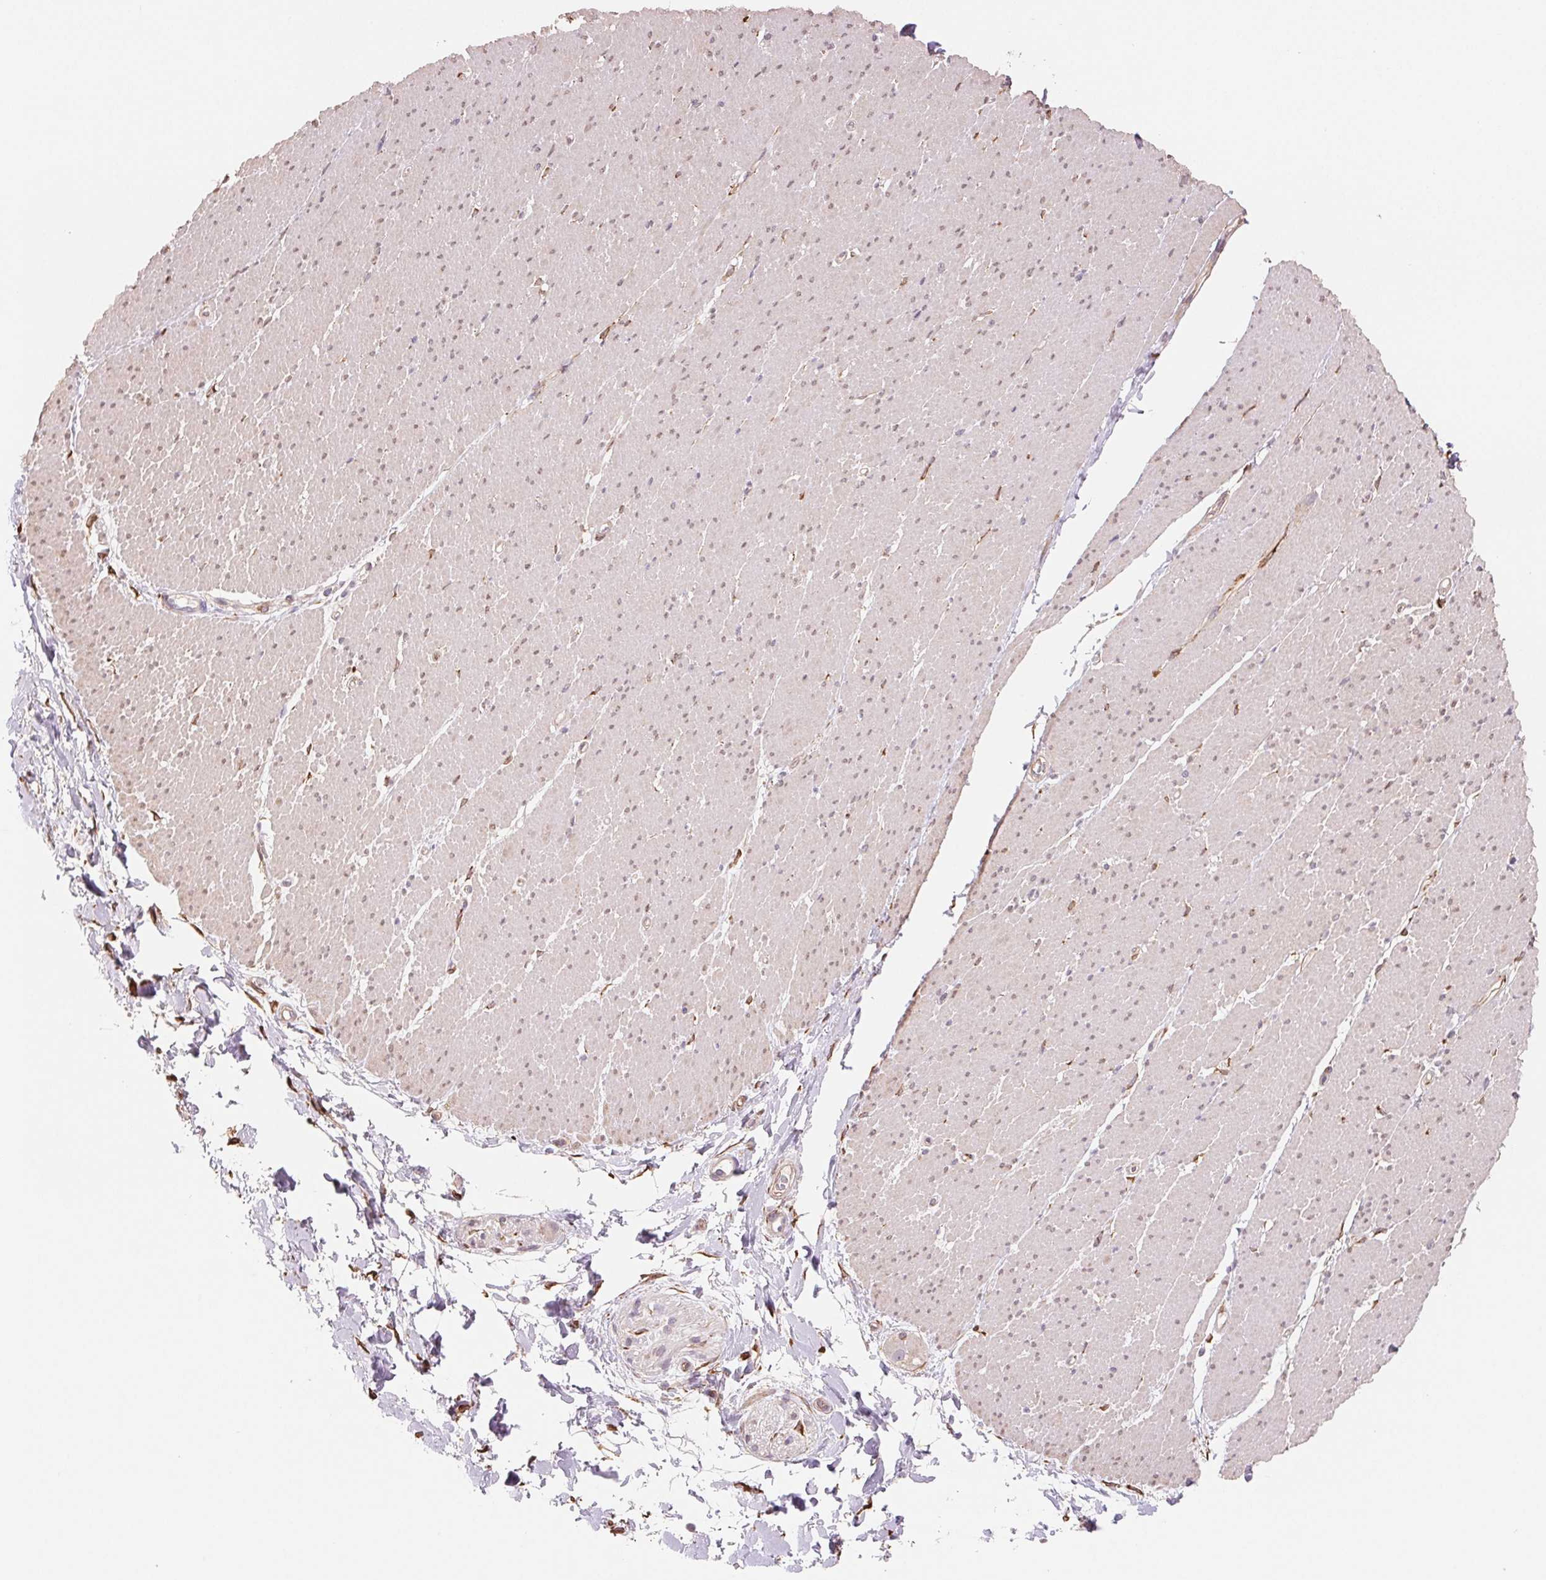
{"staining": {"intensity": "weak", "quantity": "25%-75%", "location": "cytoplasmic/membranous"}, "tissue": "smooth muscle", "cell_type": "Smooth muscle cells", "image_type": "normal", "snomed": [{"axis": "morphology", "description": "Normal tissue, NOS"}, {"axis": "topography", "description": "Smooth muscle"}, {"axis": "topography", "description": "Rectum"}], "caption": "Immunohistochemistry (DAB) staining of normal smooth muscle shows weak cytoplasmic/membranous protein staining in about 25%-75% of smooth muscle cells.", "gene": "FKBP10", "patient": {"sex": "male", "age": 53}}